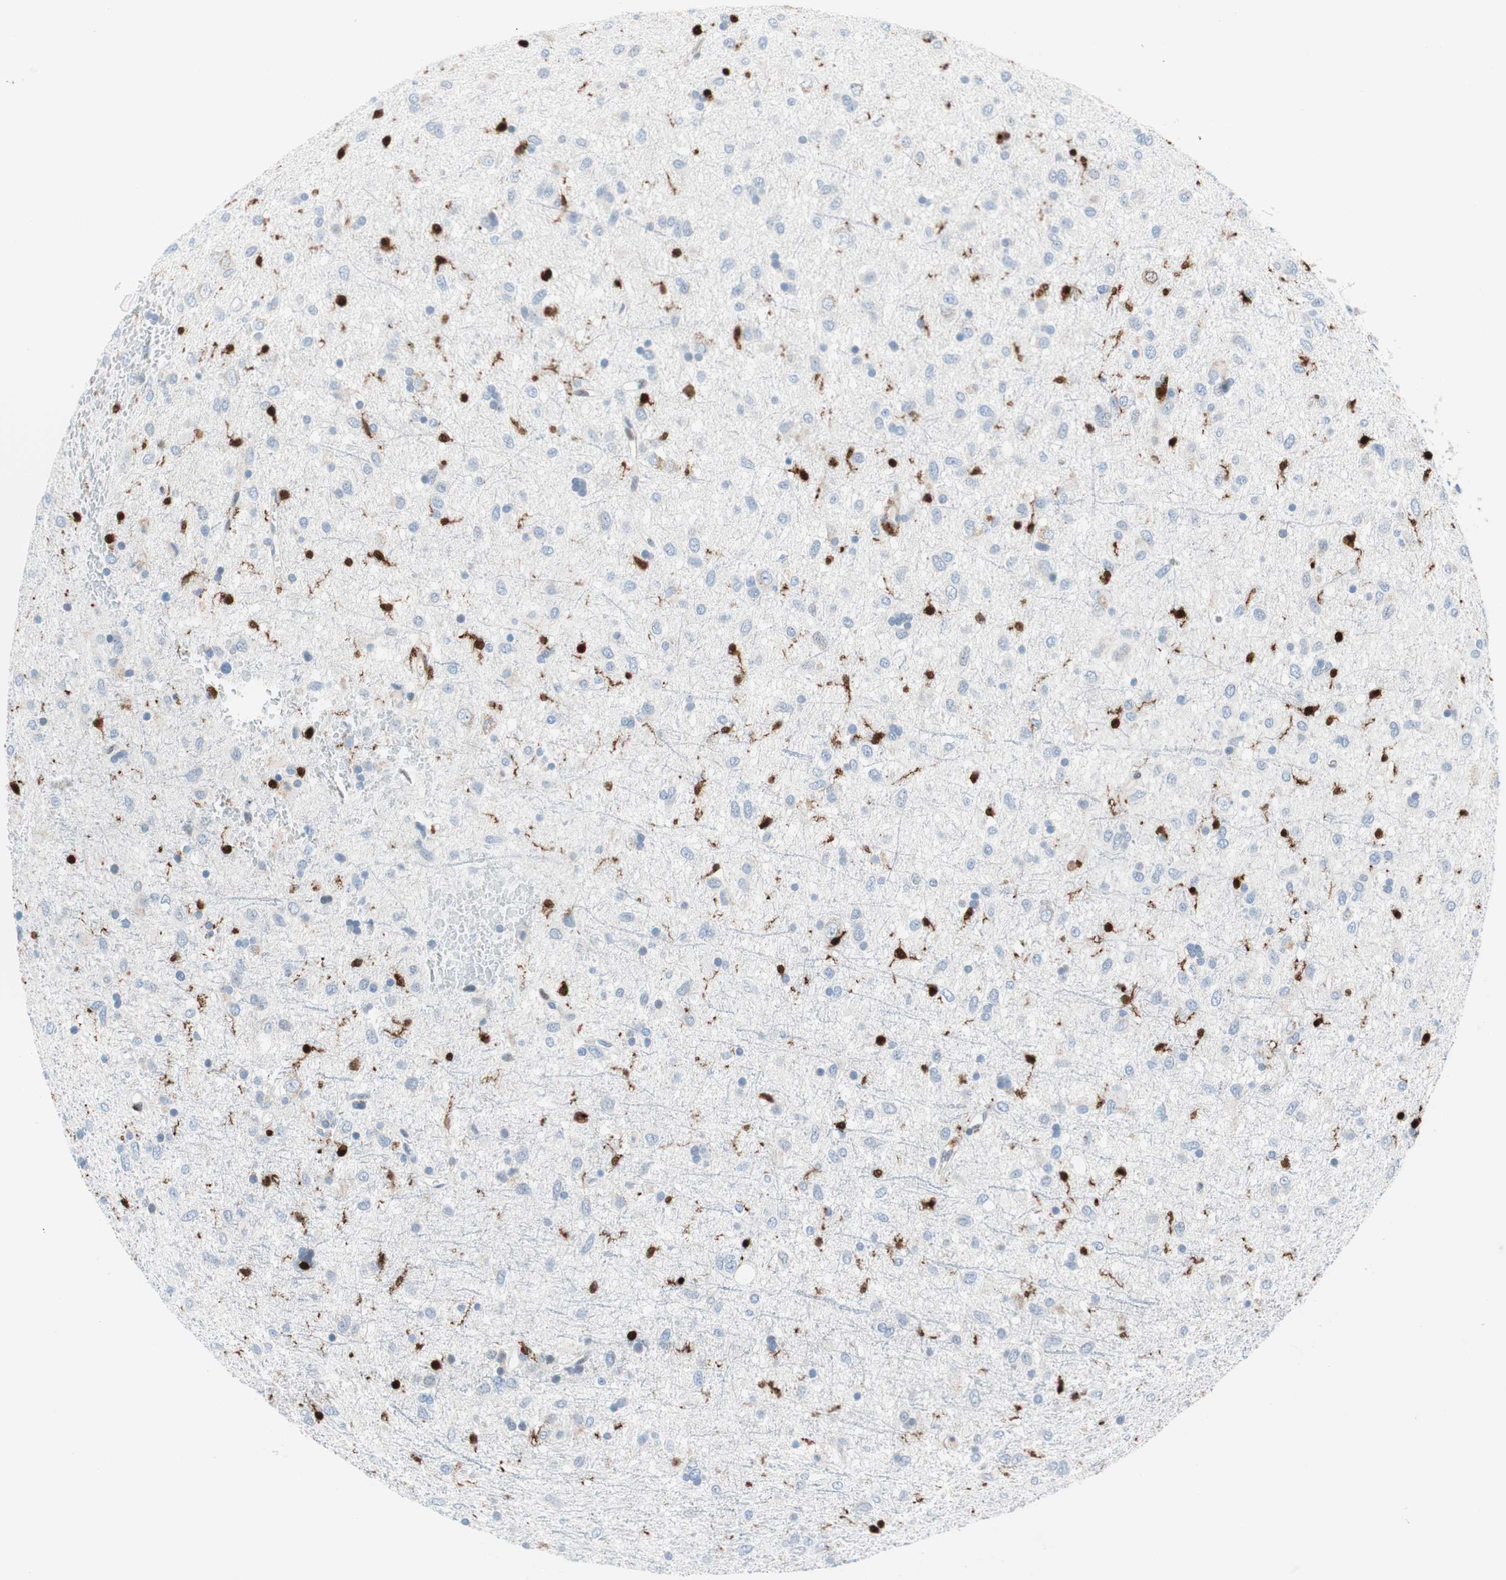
{"staining": {"intensity": "negative", "quantity": "none", "location": "none"}, "tissue": "glioma", "cell_type": "Tumor cells", "image_type": "cancer", "snomed": [{"axis": "morphology", "description": "Glioma, malignant, Low grade"}, {"axis": "topography", "description": "Brain"}], "caption": "A high-resolution photomicrograph shows immunohistochemistry (IHC) staining of glioma, which shows no significant expression in tumor cells.", "gene": "RGS10", "patient": {"sex": "male", "age": 77}}